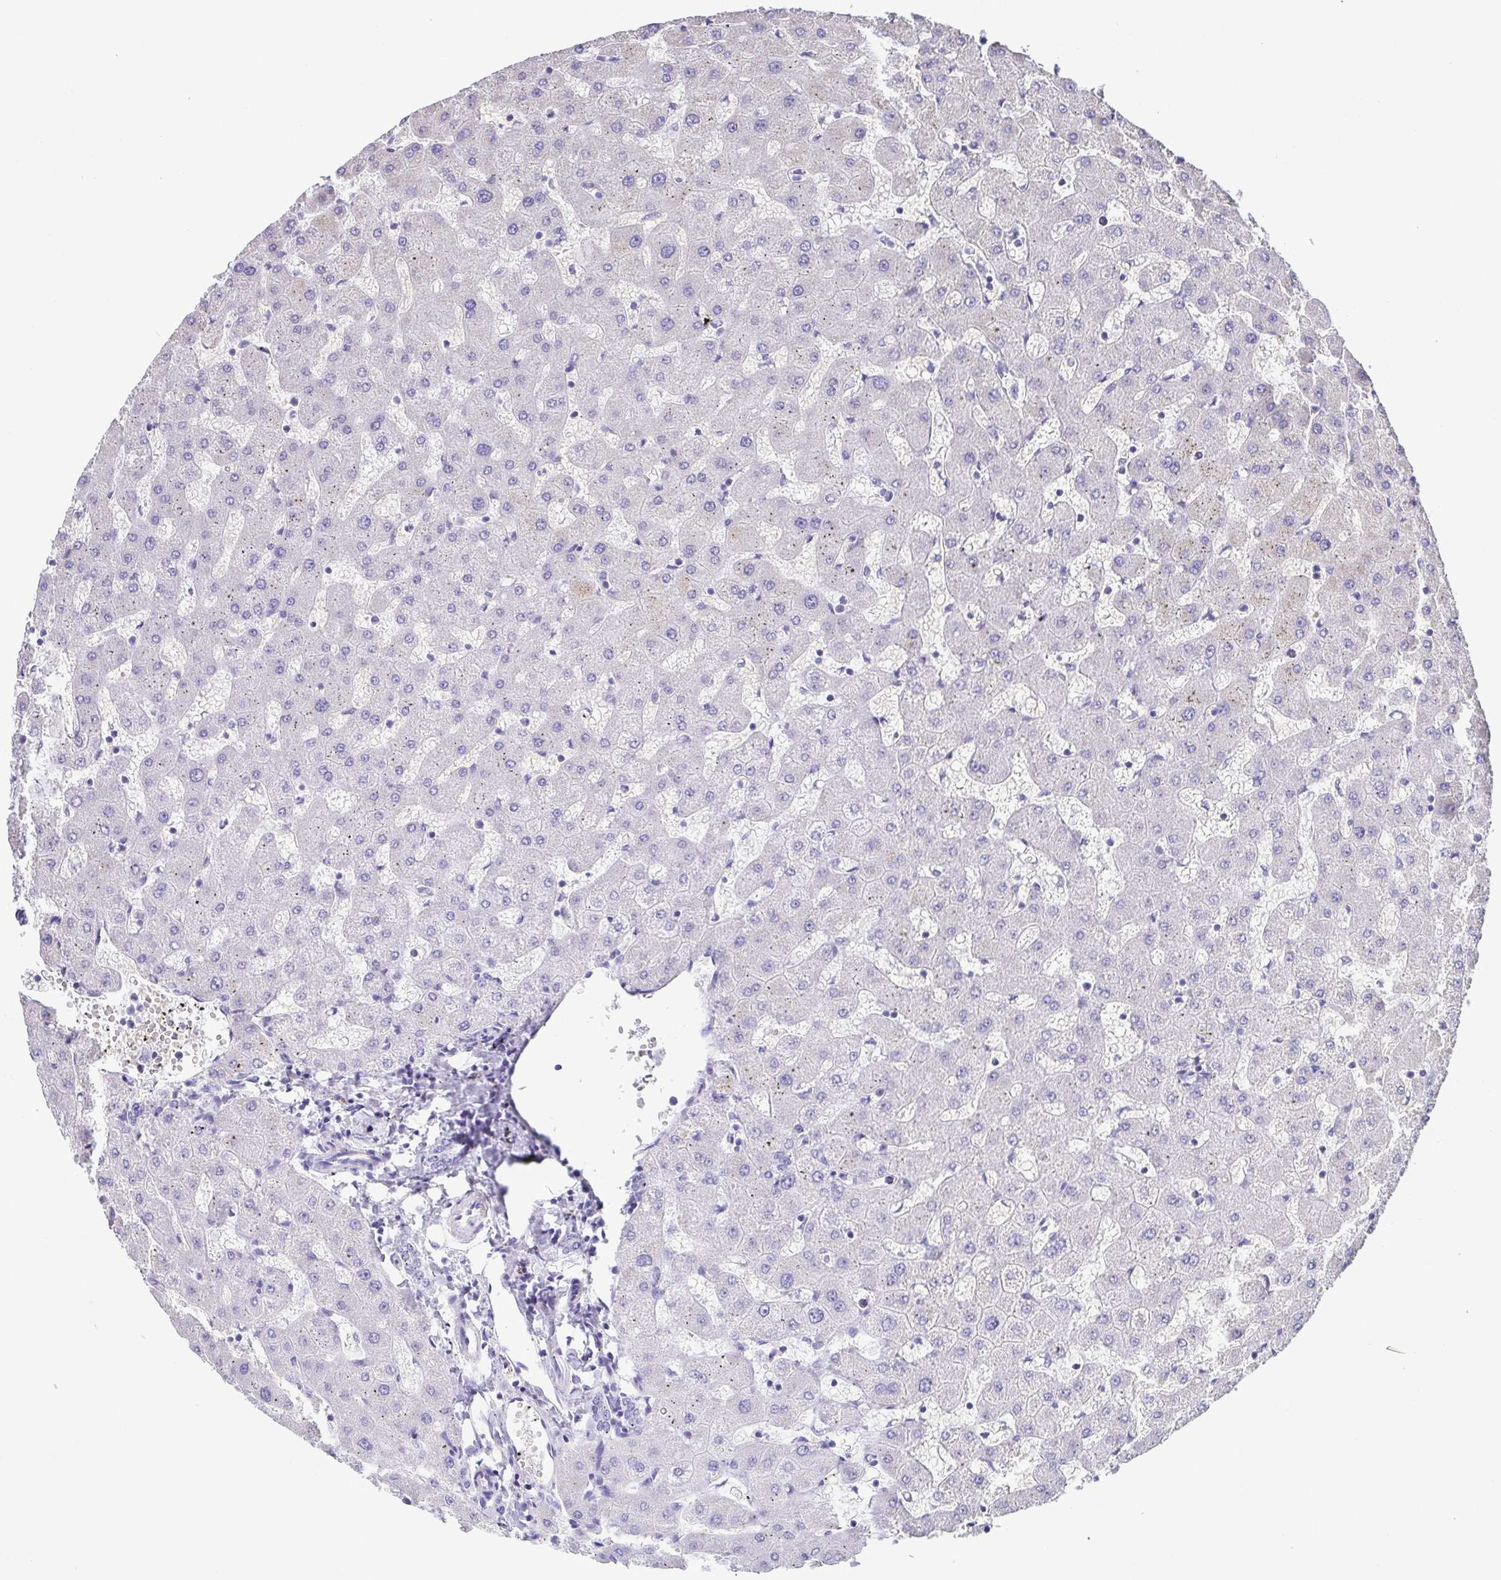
{"staining": {"intensity": "negative", "quantity": "none", "location": "none"}, "tissue": "liver", "cell_type": "Cholangiocytes", "image_type": "normal", "snomed": [{"axis": "morphology", "description": "Normal tissue, NOS"}, {"axis": "topography", "description": "Liver"}], "caption": "Immunohistochemistry micrograph of unremarkable human liver stained for a protein (brown), which displays no staining in cholangiocytes.", "gene": "EPB42", "patient": {"sex": "female", "age": 63}}